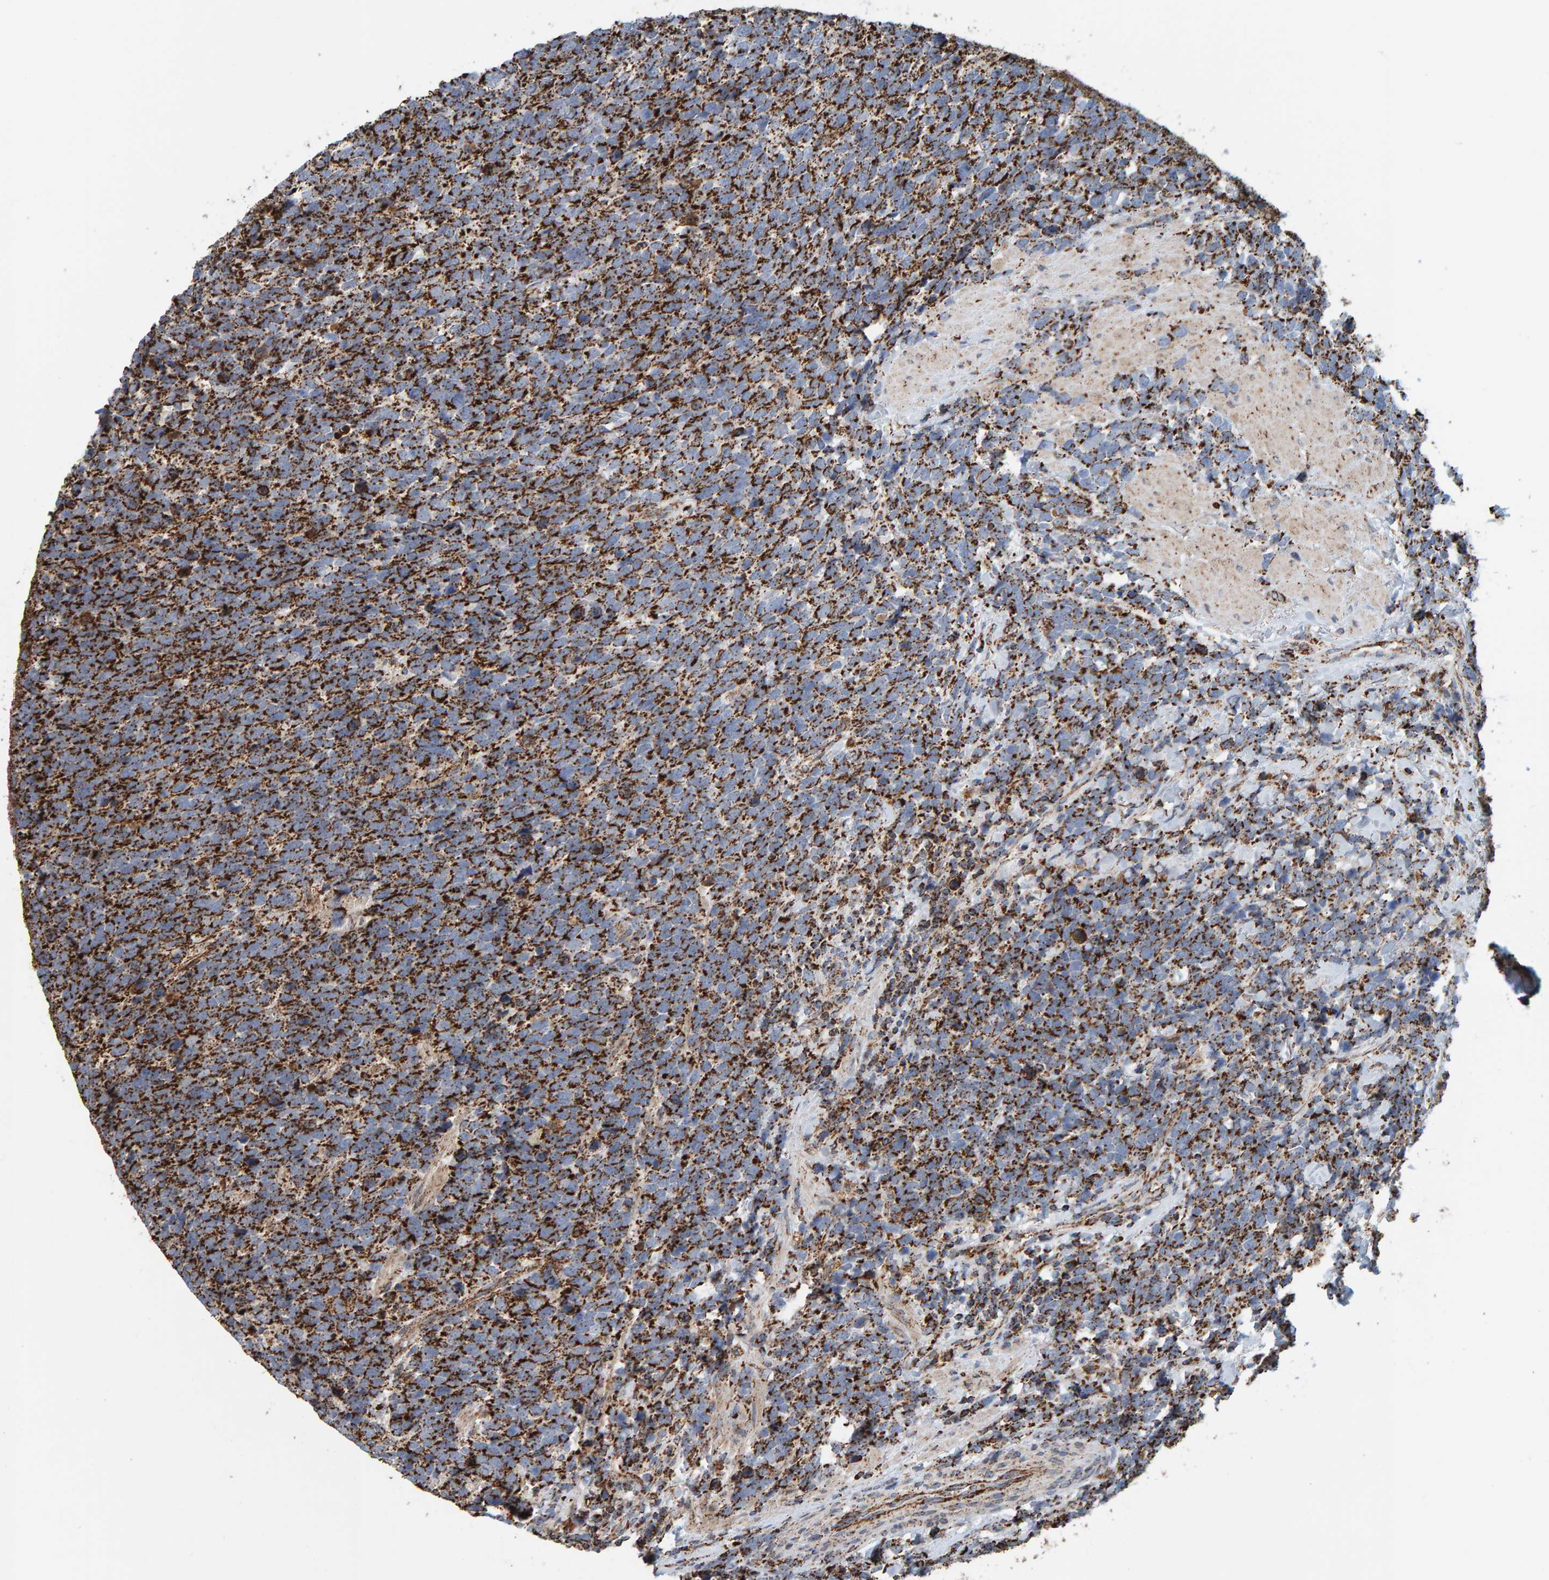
{"staining": {"intensity": "strong", "quantity": "25%-75%", "location": "cytoplasmic/membranous"}, "tissue": "urothelial cancer", "cell_type": "Tumor cells", "image_type": "cancer", "snomed": [{"axis": "morphology", "description": "Urothelial carcinoma, High grade"}, {"axis": "topography", "description": "Urinary bladder"}], "caption": "High-grade urothelial carcinoma stained for a protein (brown) exhibits strong cytoplasmic/membranous positive staining in approximately 25%-75% of tumor cells.", "gene": "MRPL45", "patient": {"sex": "female", "age": 82}}